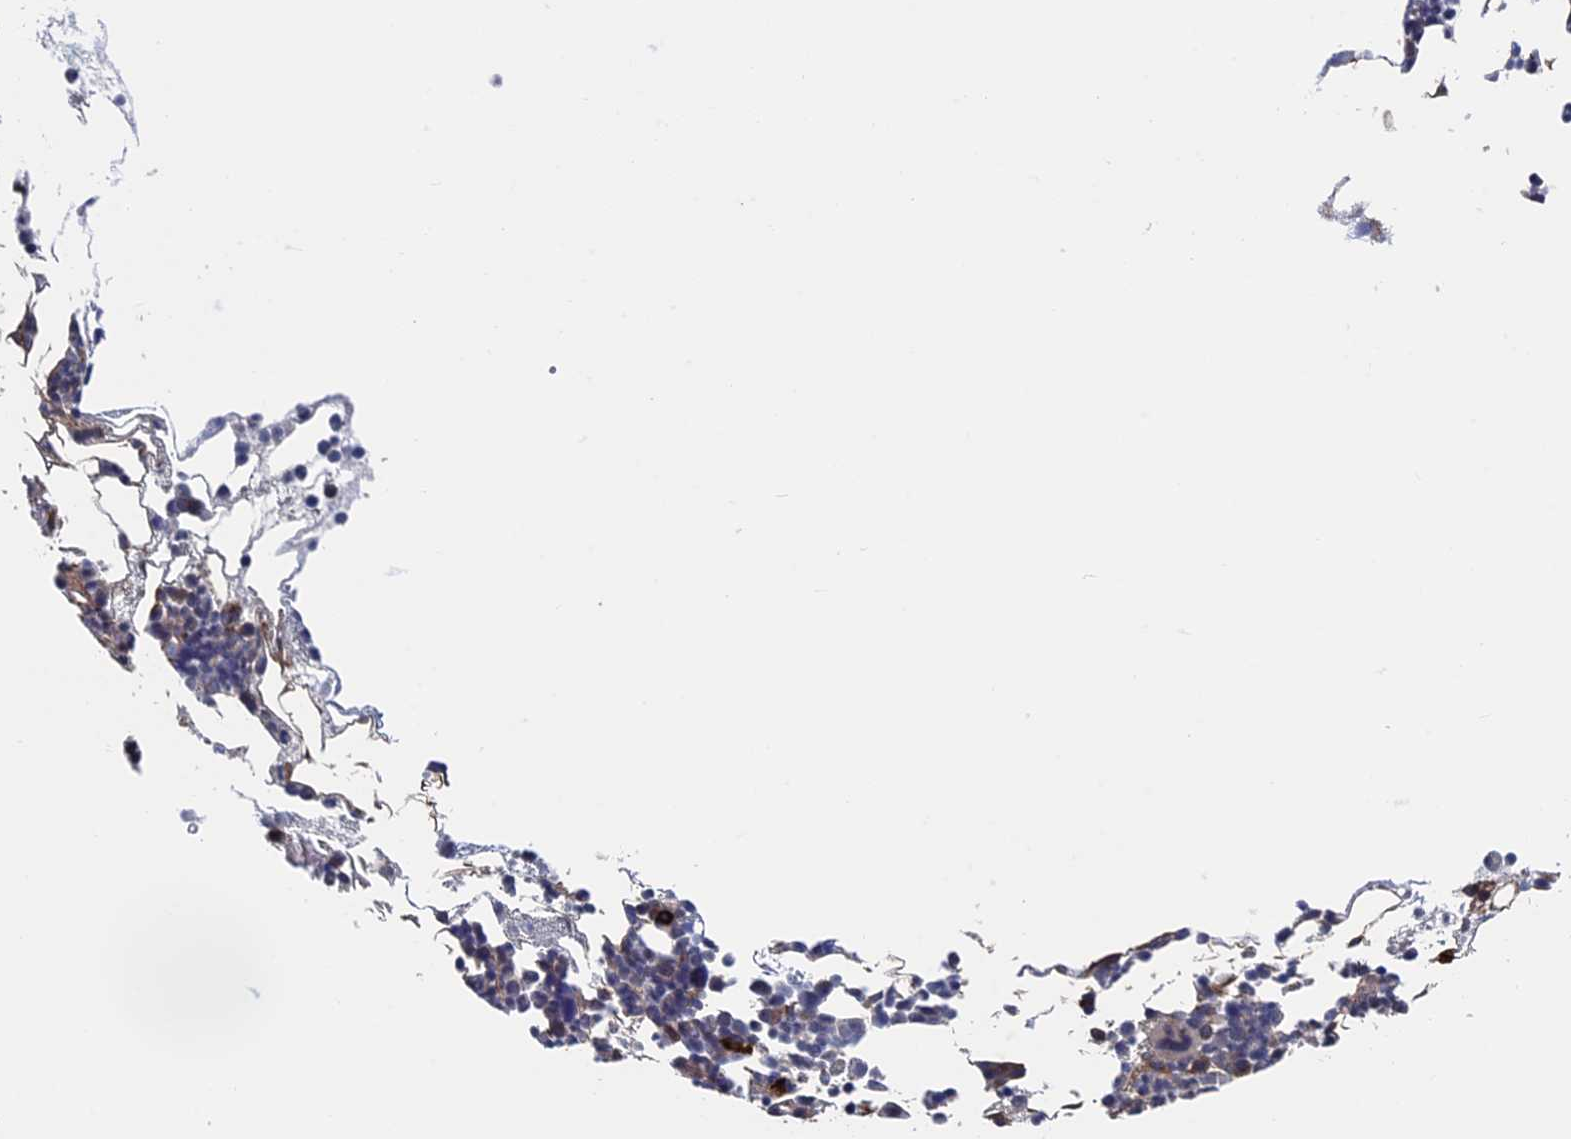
{"staining": {"intensity": "strong", "quantity": "<25%", "location": "cytoplasmic/membranous"}, "tissue": "bone marrow", "cell_type": "Hematopoietic cells", "image_type": "normal", "snomed": [{"axis": "morphology", "description": "Normal tissue, NOS"}, {"axis": "morphology", "description": "Inflammation, NOS"}, {"axis": "topography", "description": "Bone marrow"}], "caption": "Normal bone marrow demonstrates strong cytoplasmic/membranous staining in approximately <25% of hematopoietic cells, visualized by immunohistochemistry. (DAB = brown stain, brightfield microscopy at high magnification).", "gene": "RPUSD1", "patient": {"sex": "female", "age": 78}}